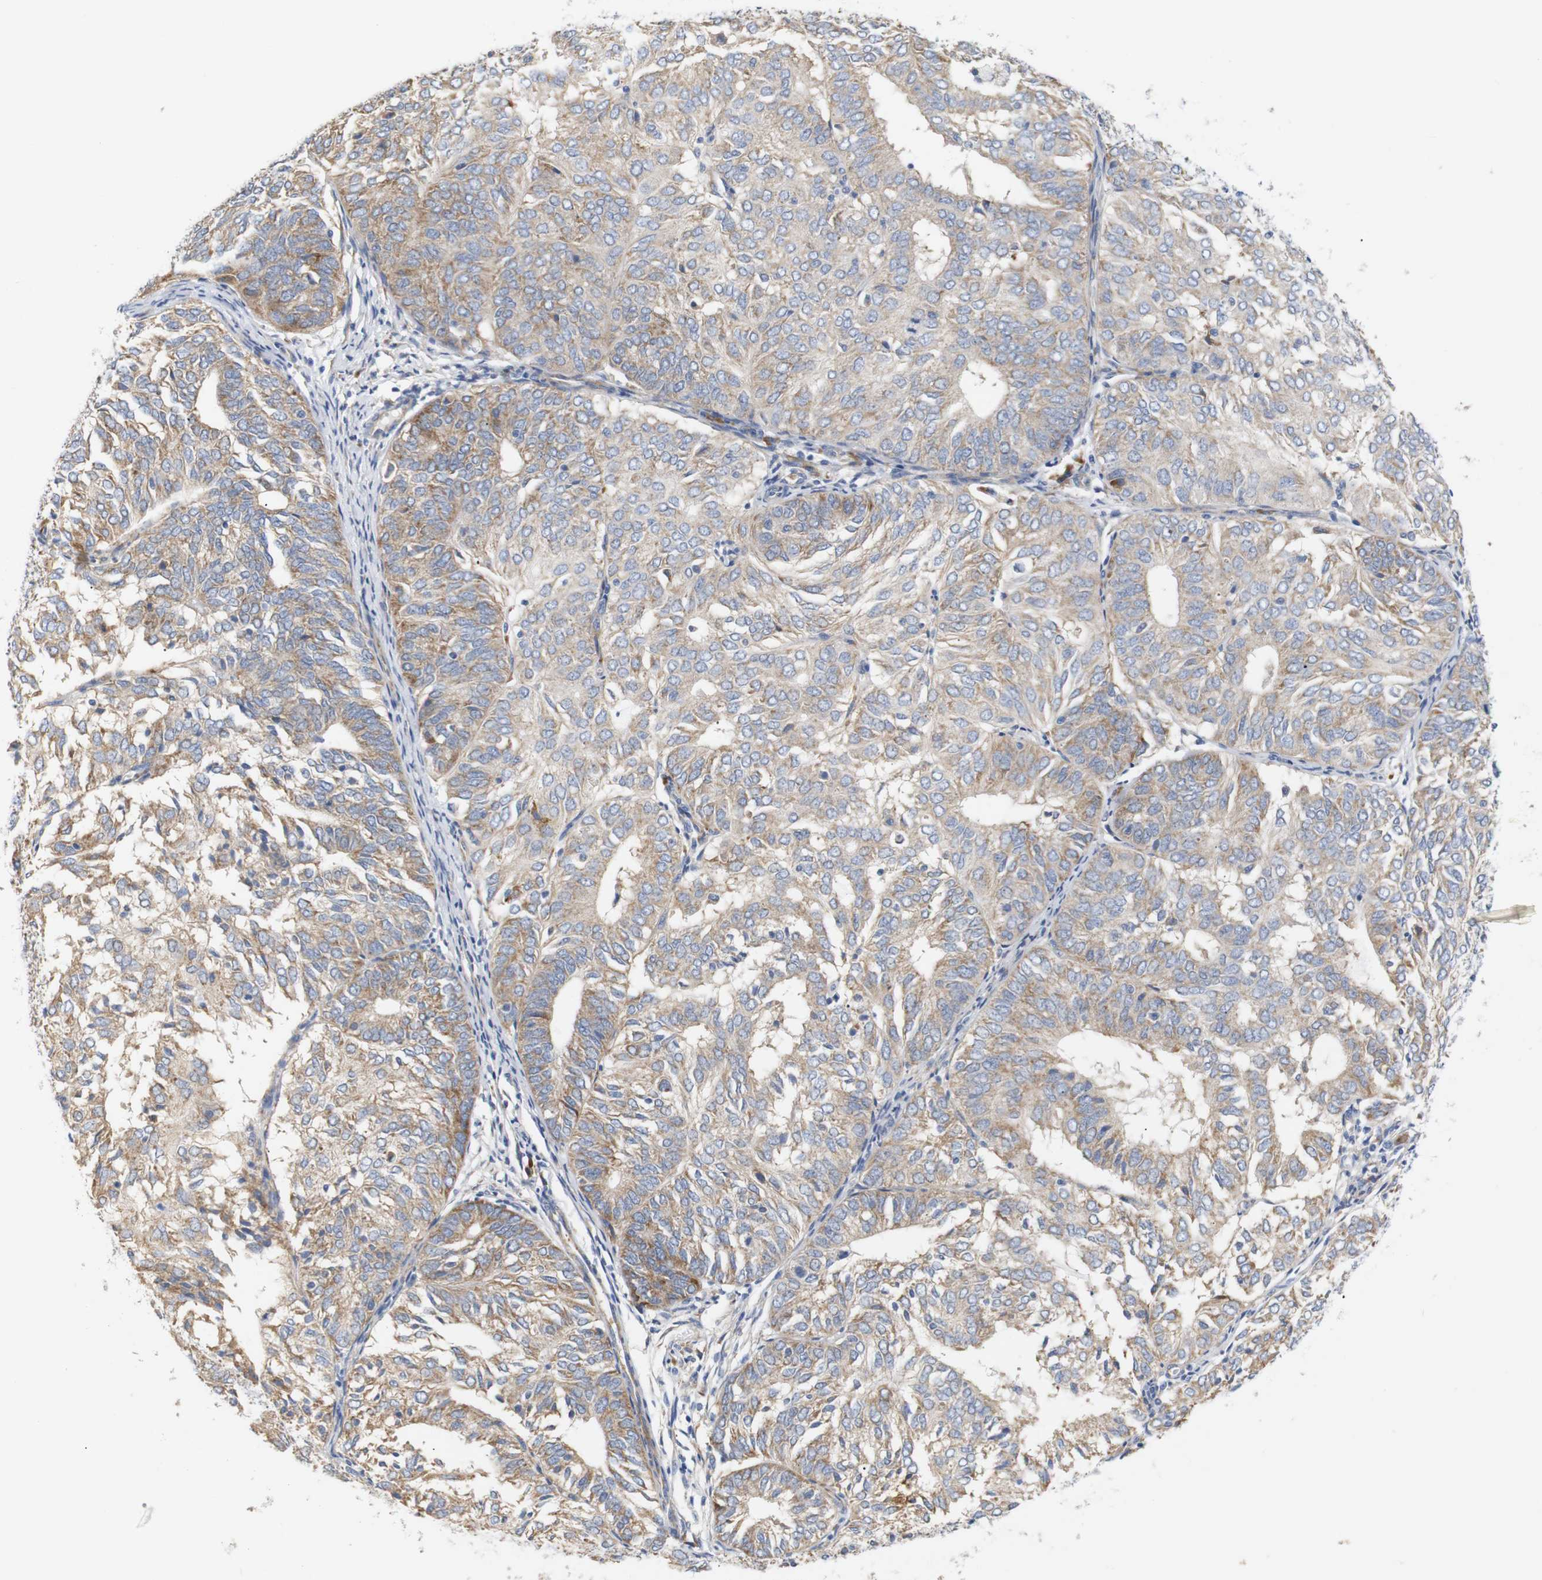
{"staining": {"intensity": "moderate", "quantity": ">75%", "location": "cytoplasmic/membranous"}, "tissue": "endometrial cancer", "cell_type": "Tumor cells", "image_type": "cancer", "snomed": [{"axis": "morphology", "description": "Adenocarcinoma, NOS"}, {"axis": "topography", "description": "Uterus"}], "caption": "Tumor cells show medium levels of moderate cytoplasmic/membranous staining in approximately >75% of cells in human endometrial cancer (adenocarcinoma).", "gene": "TRIM5", "patient": {"sex": "female", "age": 60}}